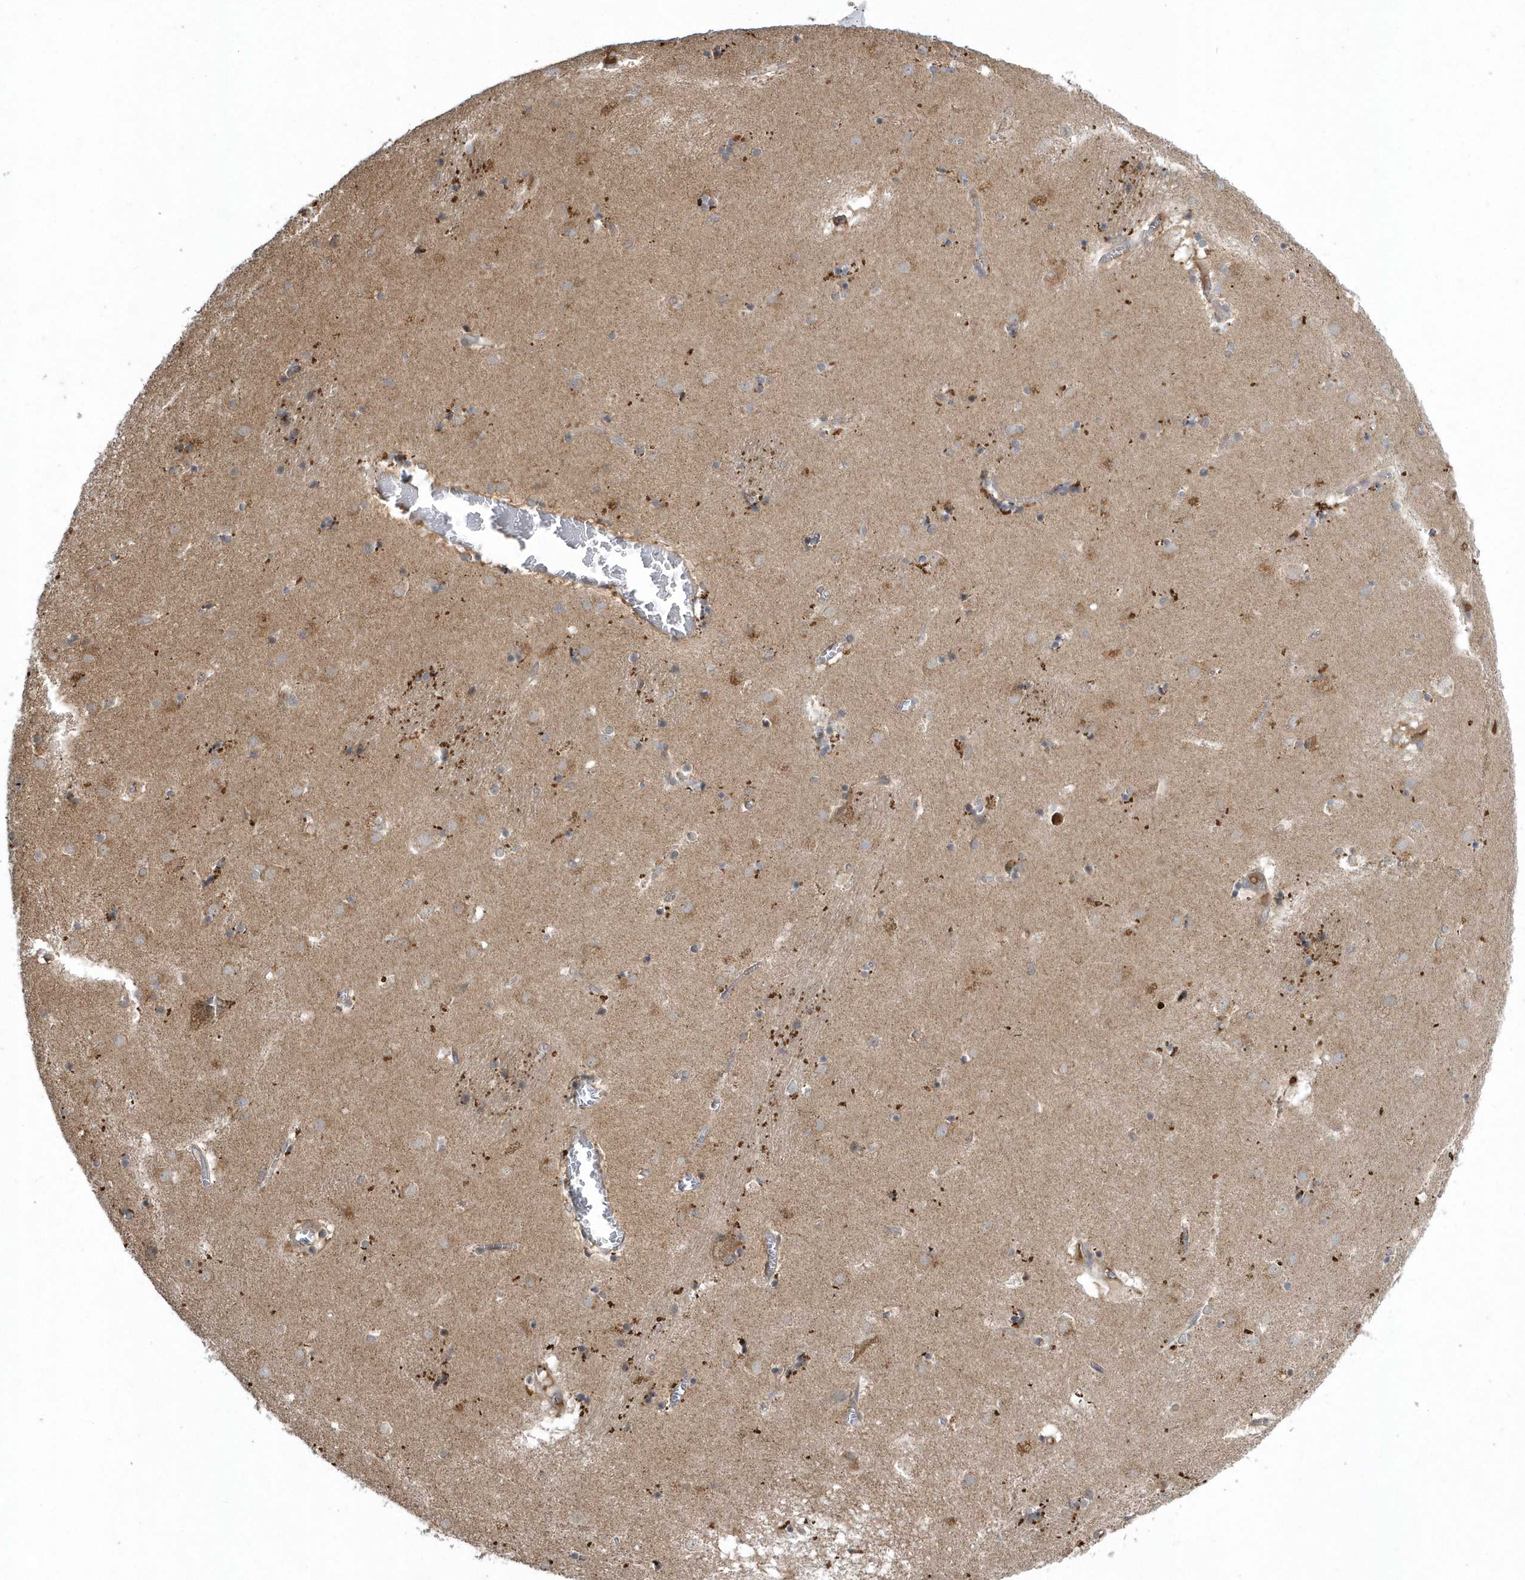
{"staining": {"intensity": "negative", "quantity": "none", "location": "none"}, "tissue": "caudate", "cell_type": "Glial cells", "image_type": "normal", "snomed": [{"axis": "morphology", "description": "Normal tissue, NOS"}, {"axis": "topography", "description": "Lateral ventricle wall"}], "caption": "Glial cells are negative for protein expression in unremarkable human caudate. Brightfield microscopy of immunohistochemistry stained with DAB (brown) and hematoxylin (blue), captured at high magnification.", "gene": "HMGCS1", "patient": {"sex": "male", "age": 70}}